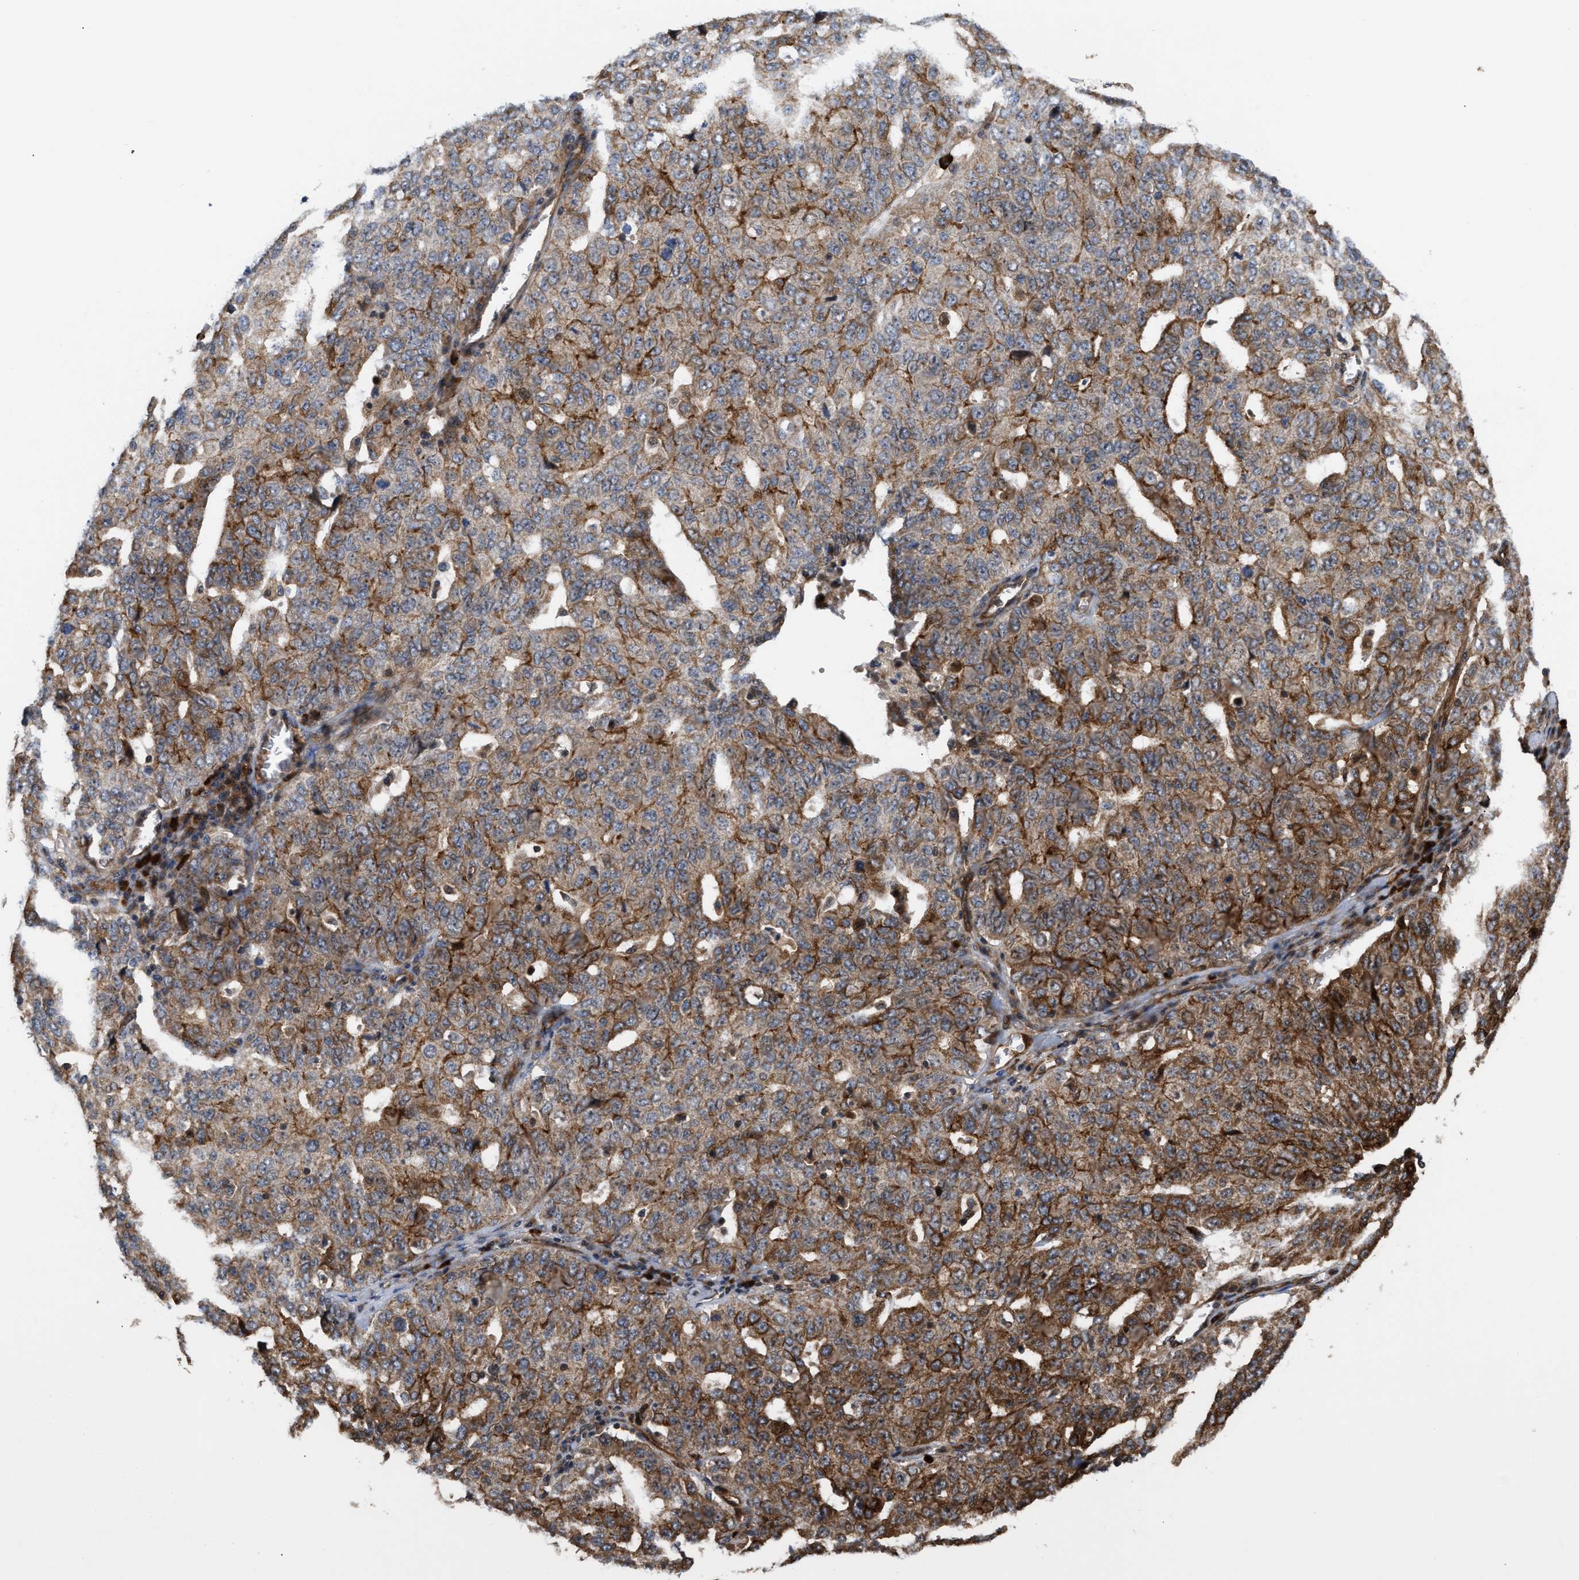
{"staining": {"intensity": "moderate", "quantity": "25%-75%", "location": "cytoplasmic/membranous"}, "tissue": "ovarian cancer", "cell_type": "Tumor cells", "image_type": "cancer", "snomed": [{"axis": "morphology", "description": "Carcinoma, endometroid"}, {"axis": "topography", "description": "Ovary"}], "caption": "IHC staining of ovarian cancer, which demonstrates medium levels of moderate cytoplasmic/membranous staining in approximately 25%-75% of tumor cells indicating moderate cytoplasmic/membranous protein positivity. The staining was performed using DAB (3,3'-diaminobenzidine) (brown) for protein detection and nuclei were counterstained in hematoxylin (blue).", "gene": "STAU1", "patient": {"sex": "female", "age": 62}}